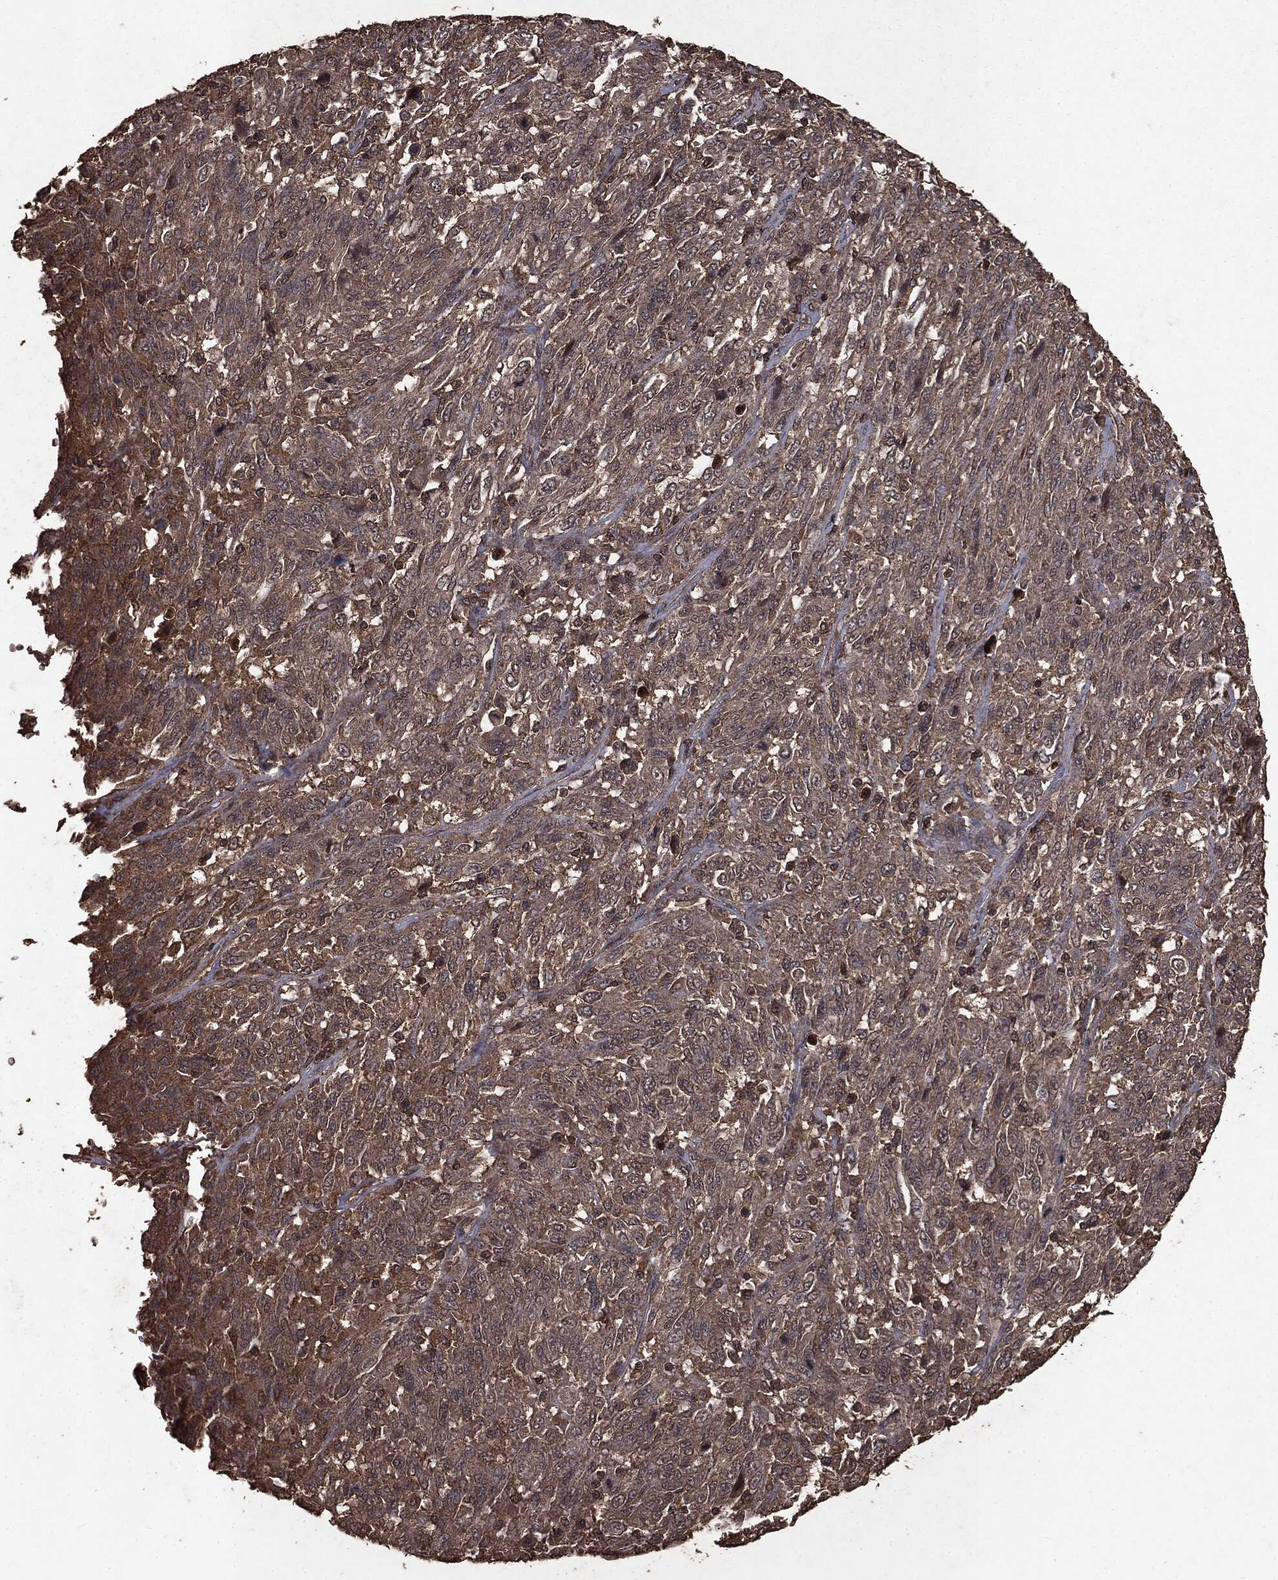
{"staining": {"intensity": "weak", "quantity": ">75%", "location": "cytoplasmic/membranous"}, "tissue": "melanoma", "cell_type": "Tumor cells", "image_type": "cancer", "snomed": [{"axis": "morphology", "description": "Malignant melanoma, NOS"}, {"axis": "topography", "description": "Skin"}], "caption": "Immunohistochemical staining of melanoma displays low levels of weak cytoplasmic/membranous expression in approximately >75% of tumor cells. (DAB (3,3'-diaminobenzidine) IHC with brightfield microscopy, high magnification).", "gene": "NME1", "patient": {"sex": "female", "age": 91}}